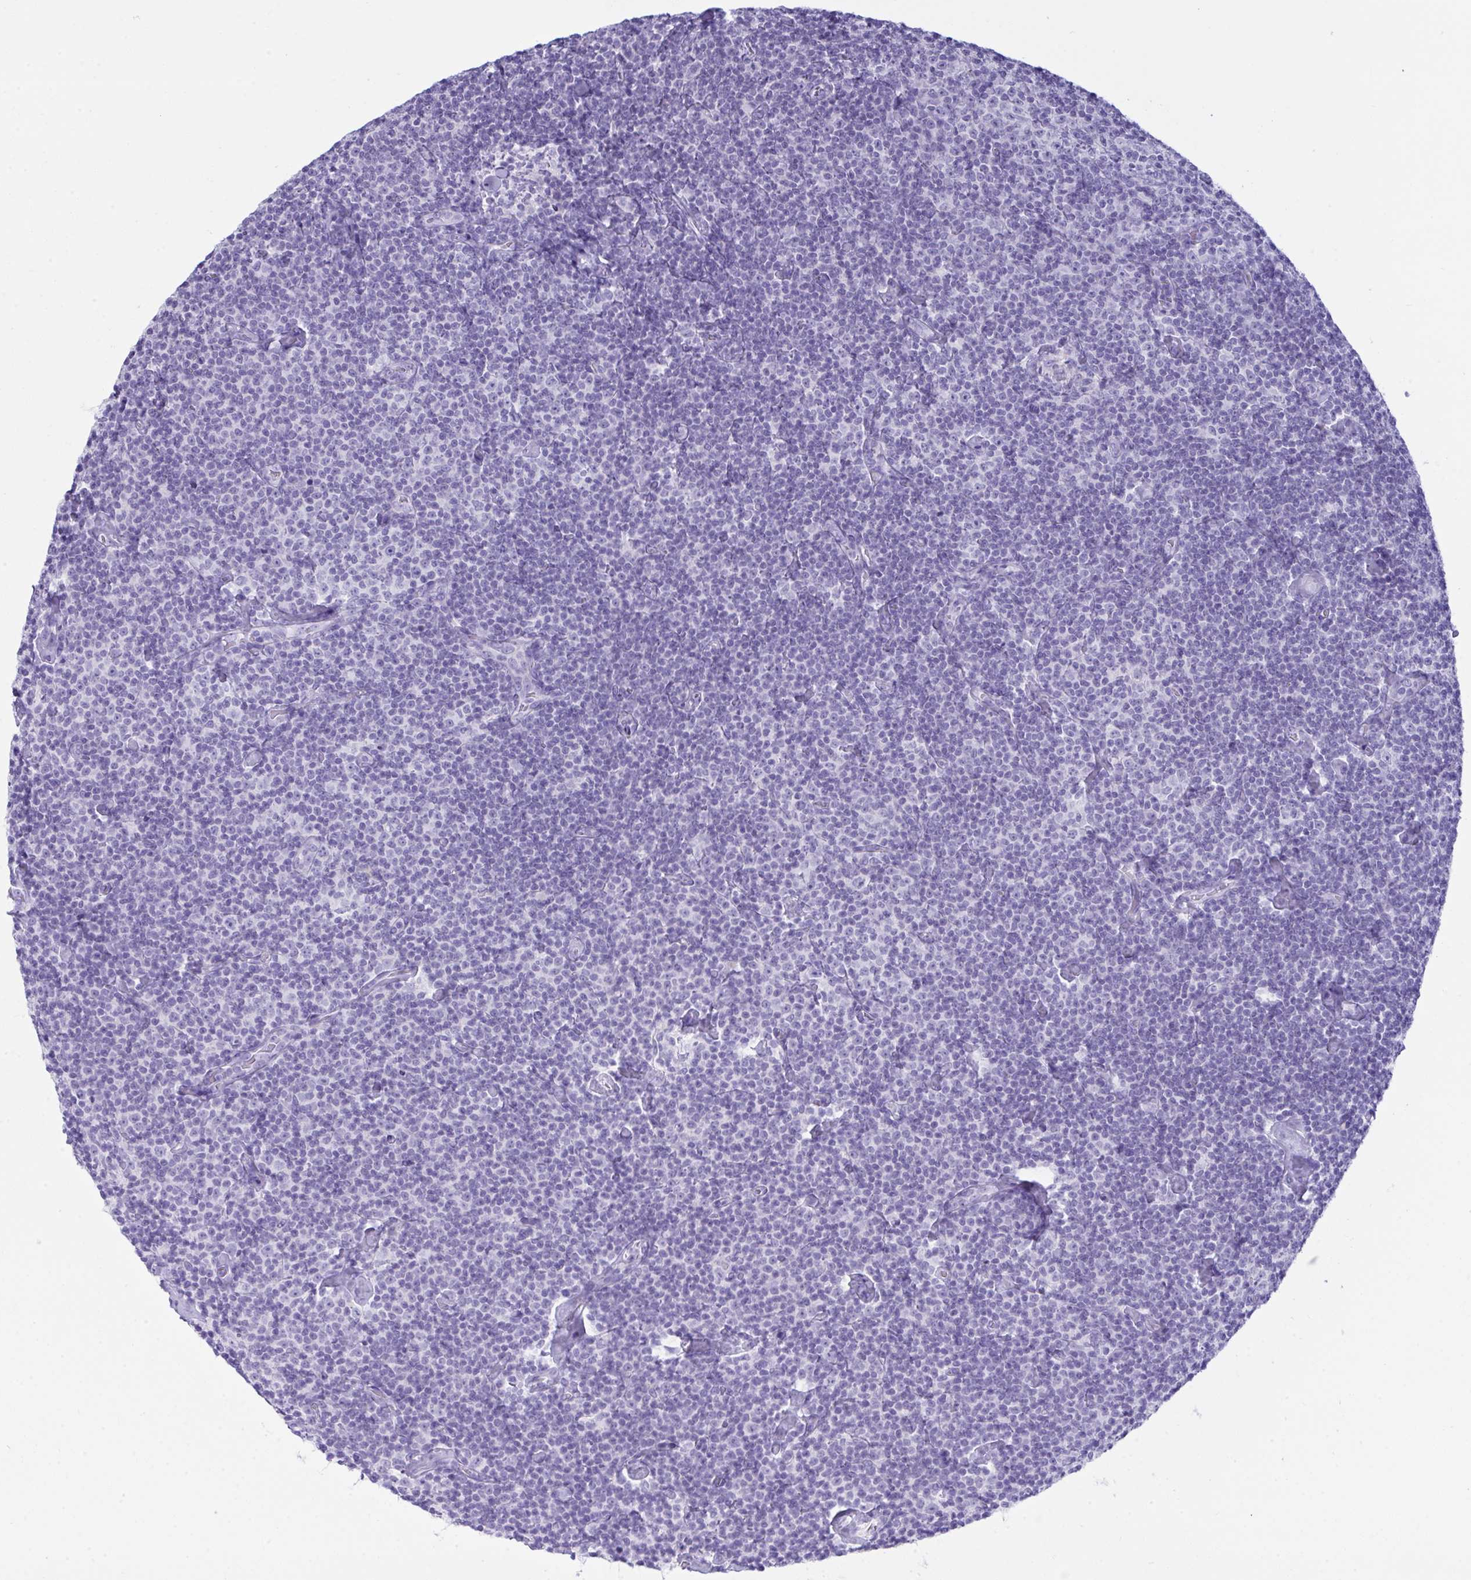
{"staining": {"intensity": "negative", "quantity": "none", "location": "none"}, "tissue": "lymphoma", "cell_type": "Tumor cells", "image_type": "cancer", "snomed": [{"axis": "morphology", "description": "Malignant lymphoma, non-Hodgkin's type, Low grade"}, {"axis": "topography", "description": "Lymph node"}], "caption": "Image shows no significant protein staining in tumor cells of lymphoma. Nuclei are stained in blue.", "gene": "GLB1L2", "patient": {"sex": "male", "age": 81}}